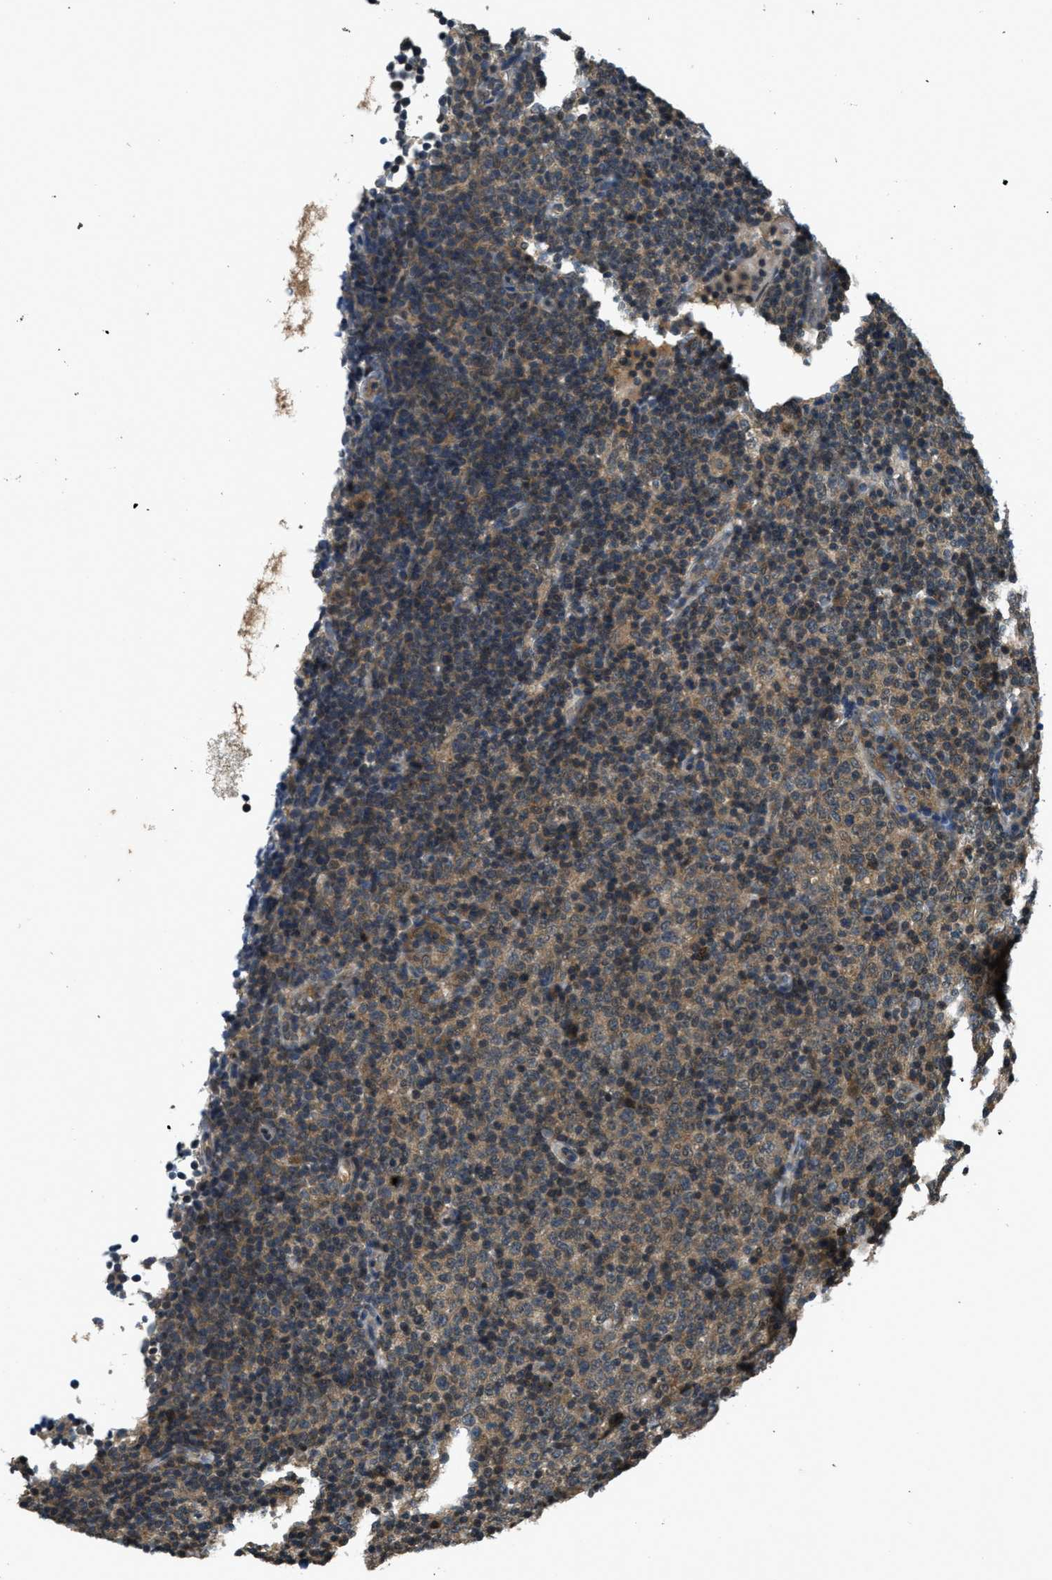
{"staining": {"intensity": "weak", "quantity": "25%-75%", "location": "cytoplasmic/membranous"}, "tissue": "lymphoma", "cell_type": "Tumor cells", "image_type": "cancer", "snomed": [{"axis": "morphology", "description": "Malignant lymphoma, non-Hodgkin's type, Low grade"}, {"axis": "topography", "description": "Lymph node"}], "caption": "High-magnification brightfield microscopy of lymphoma stained with DAB (3,3'-diaminobenzidine) (brown) and counterstained with hematoxylin (blue). tumor cells exhibit weak cytoplasmic/membranous positivity is identified in approximately25%-75% of cells.", "gene": "DUSP6", "patient": {"sex": "male", "age": 70}}